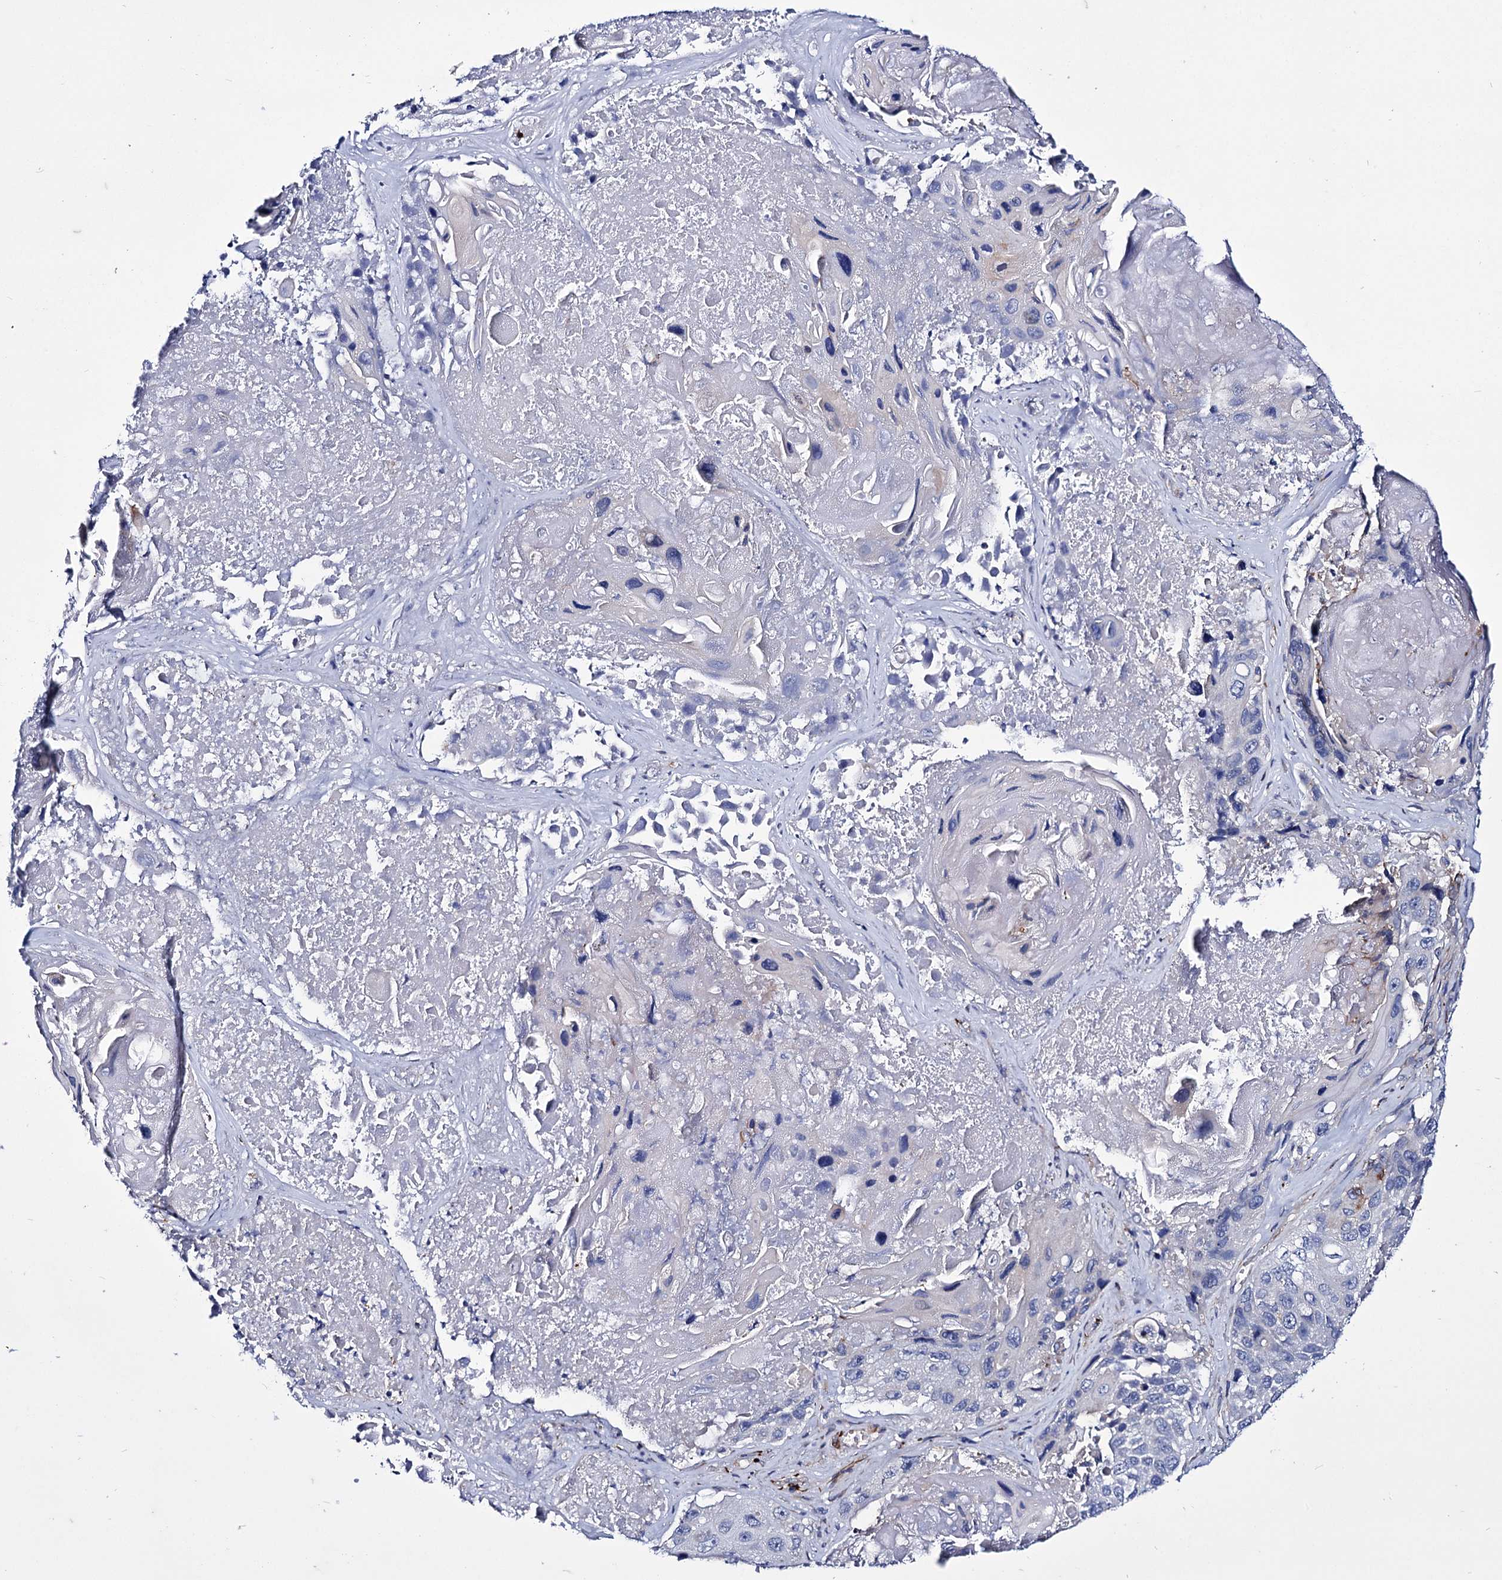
{"staining": {"intensity": "negative", "quantity": "none", "location": "none"}, "tissue": "lung cancer", "cell_type": "Tumor cells", "image_type": "cancer", "snomed": [{"axis": "morphology", "description": "Squamous cell carcinoma, NOS"}, {"axis": "topography", "description": "Lung"}], "caption": "This is an immunohistochemistry photomicrograph of human squamous cell carcinoma (lung). There is no staining in tumor cells.", "gene": "AXL", "patient": {"sex": "male", "age": 61}}